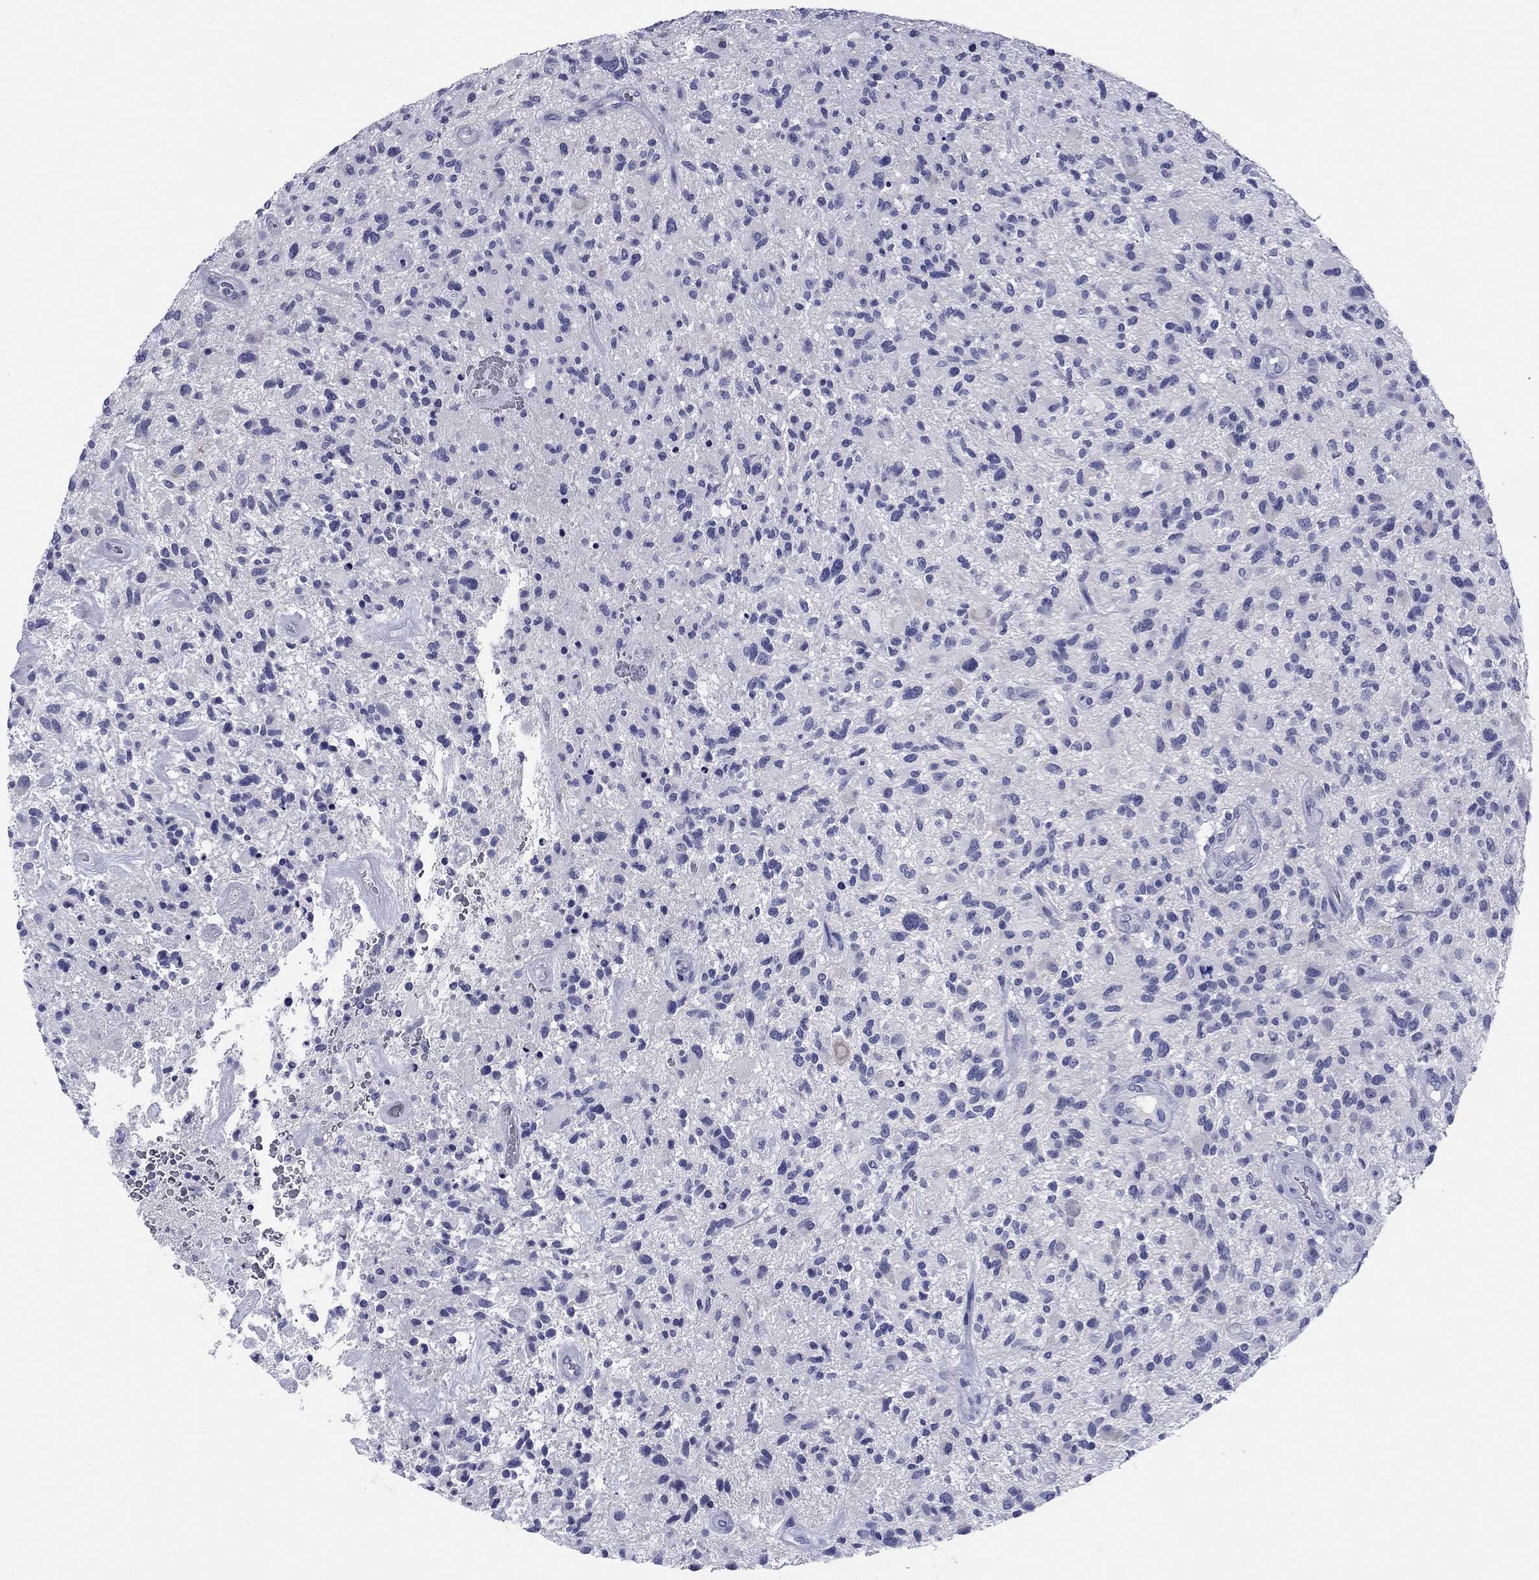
{"staining": {"intensity": "negative", "quantity": "none", "location": "none"}, "tissue": "glioma", "cell_type": "Tumor cells", "image_type": "cancer", "snomed": [{"axis": "morphology", "description": "Glioma, malignant, High grade"}, {"axis": "topography", "description": "Brain"}], "caption": "Protein analysis of malignant glioma (high-grade) reveals no significant positivity in tumor cells.", "gene": "ABCC2", "patient": {"sex": "male", "age": 47}}